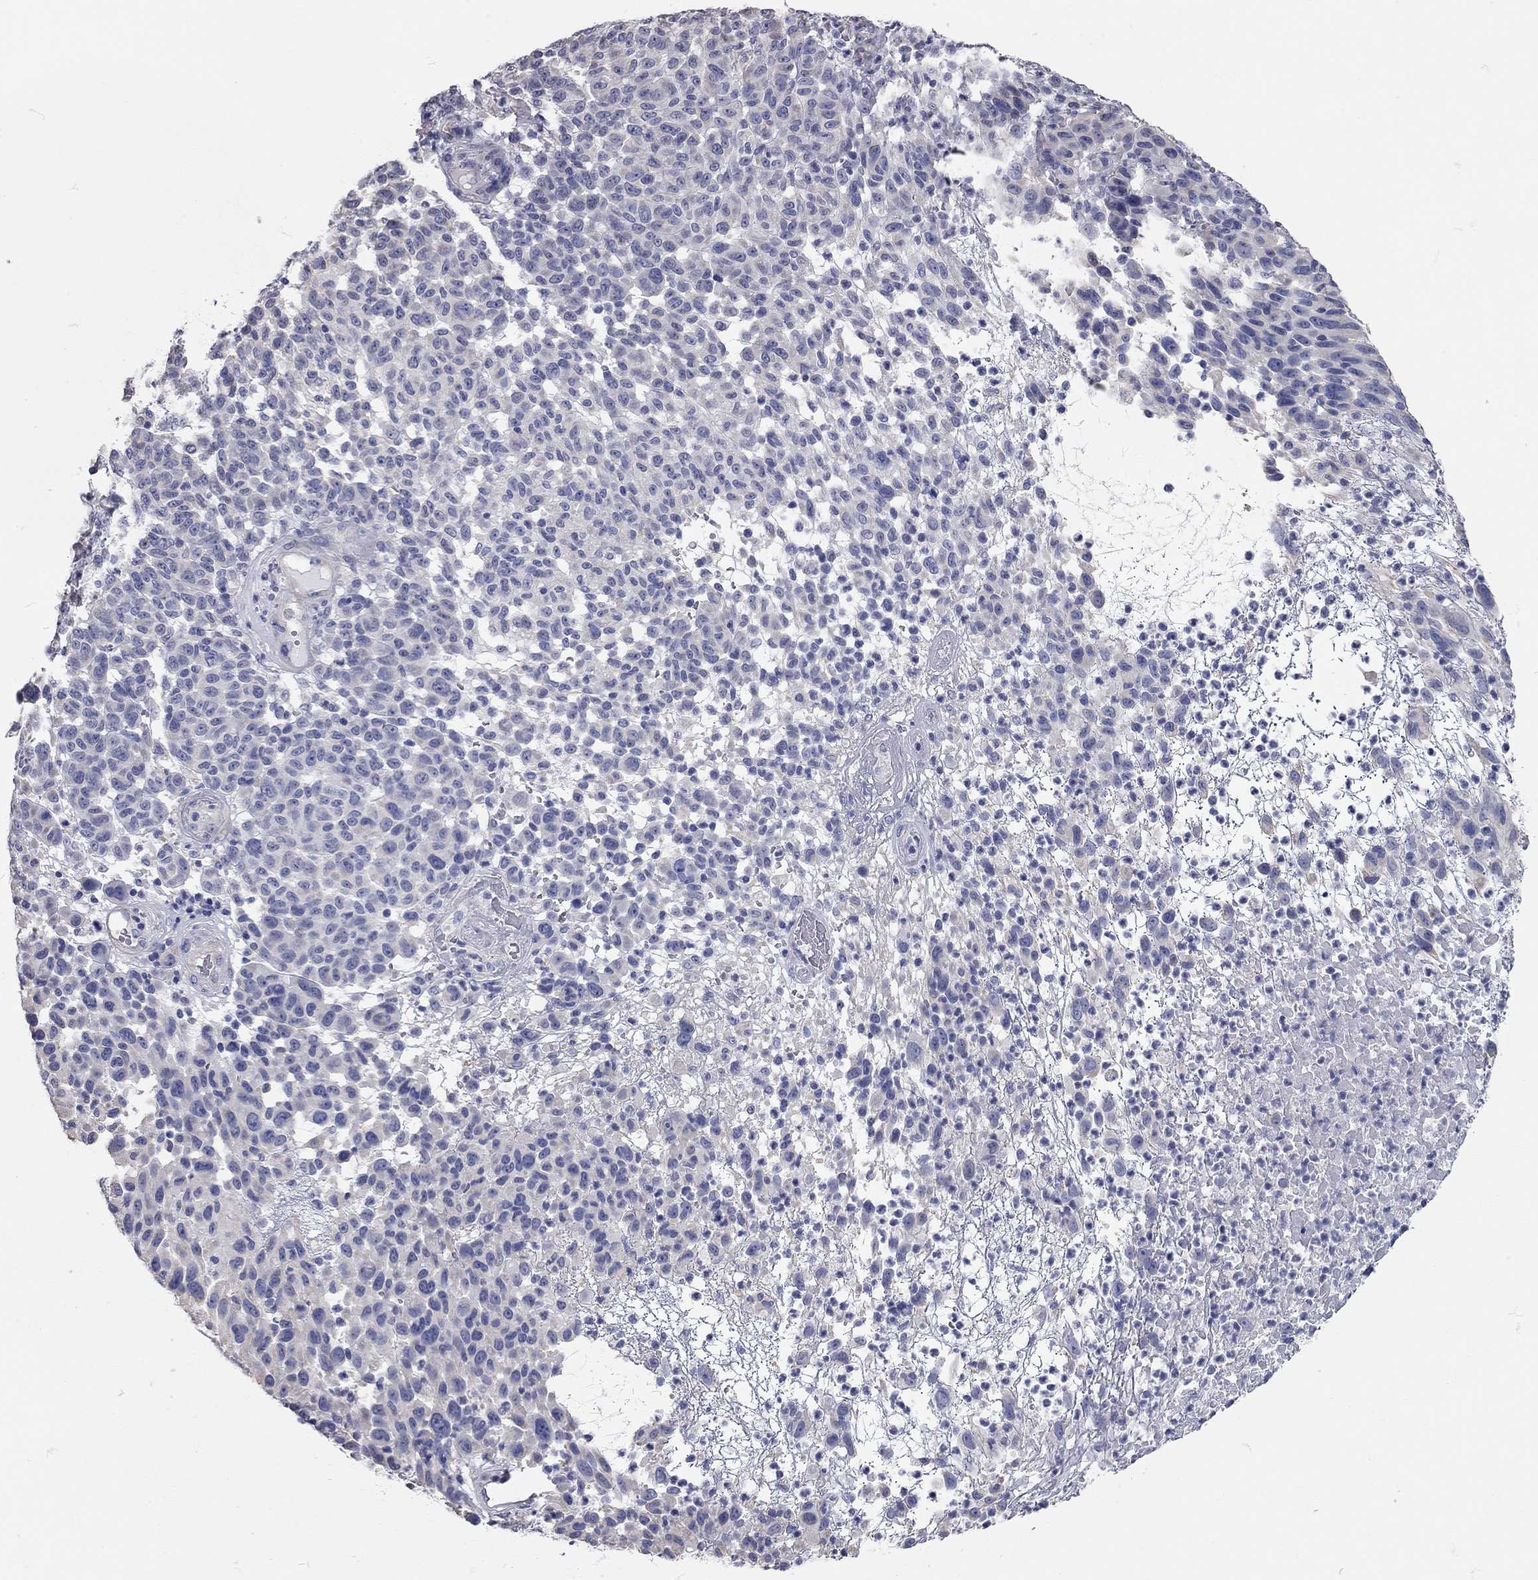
{"staining": {"intensity": "negative", "quantity": "none", "location": "none"}, "tissue": "melanoma", "cell_type": "Tumor cells", "image_type": "cancer", "snomed": [{"axis": "morphology", "description": "Malignant melanoma, NOS"}, {"axis": "topography", "description": "Skin"}], "caption": "Malignant melanoma was stained to show a protein in brown. There is no significant positivity in tumor cells.", "gene": "C10orf90", "patient": {"sex": "male", "age": 59}}